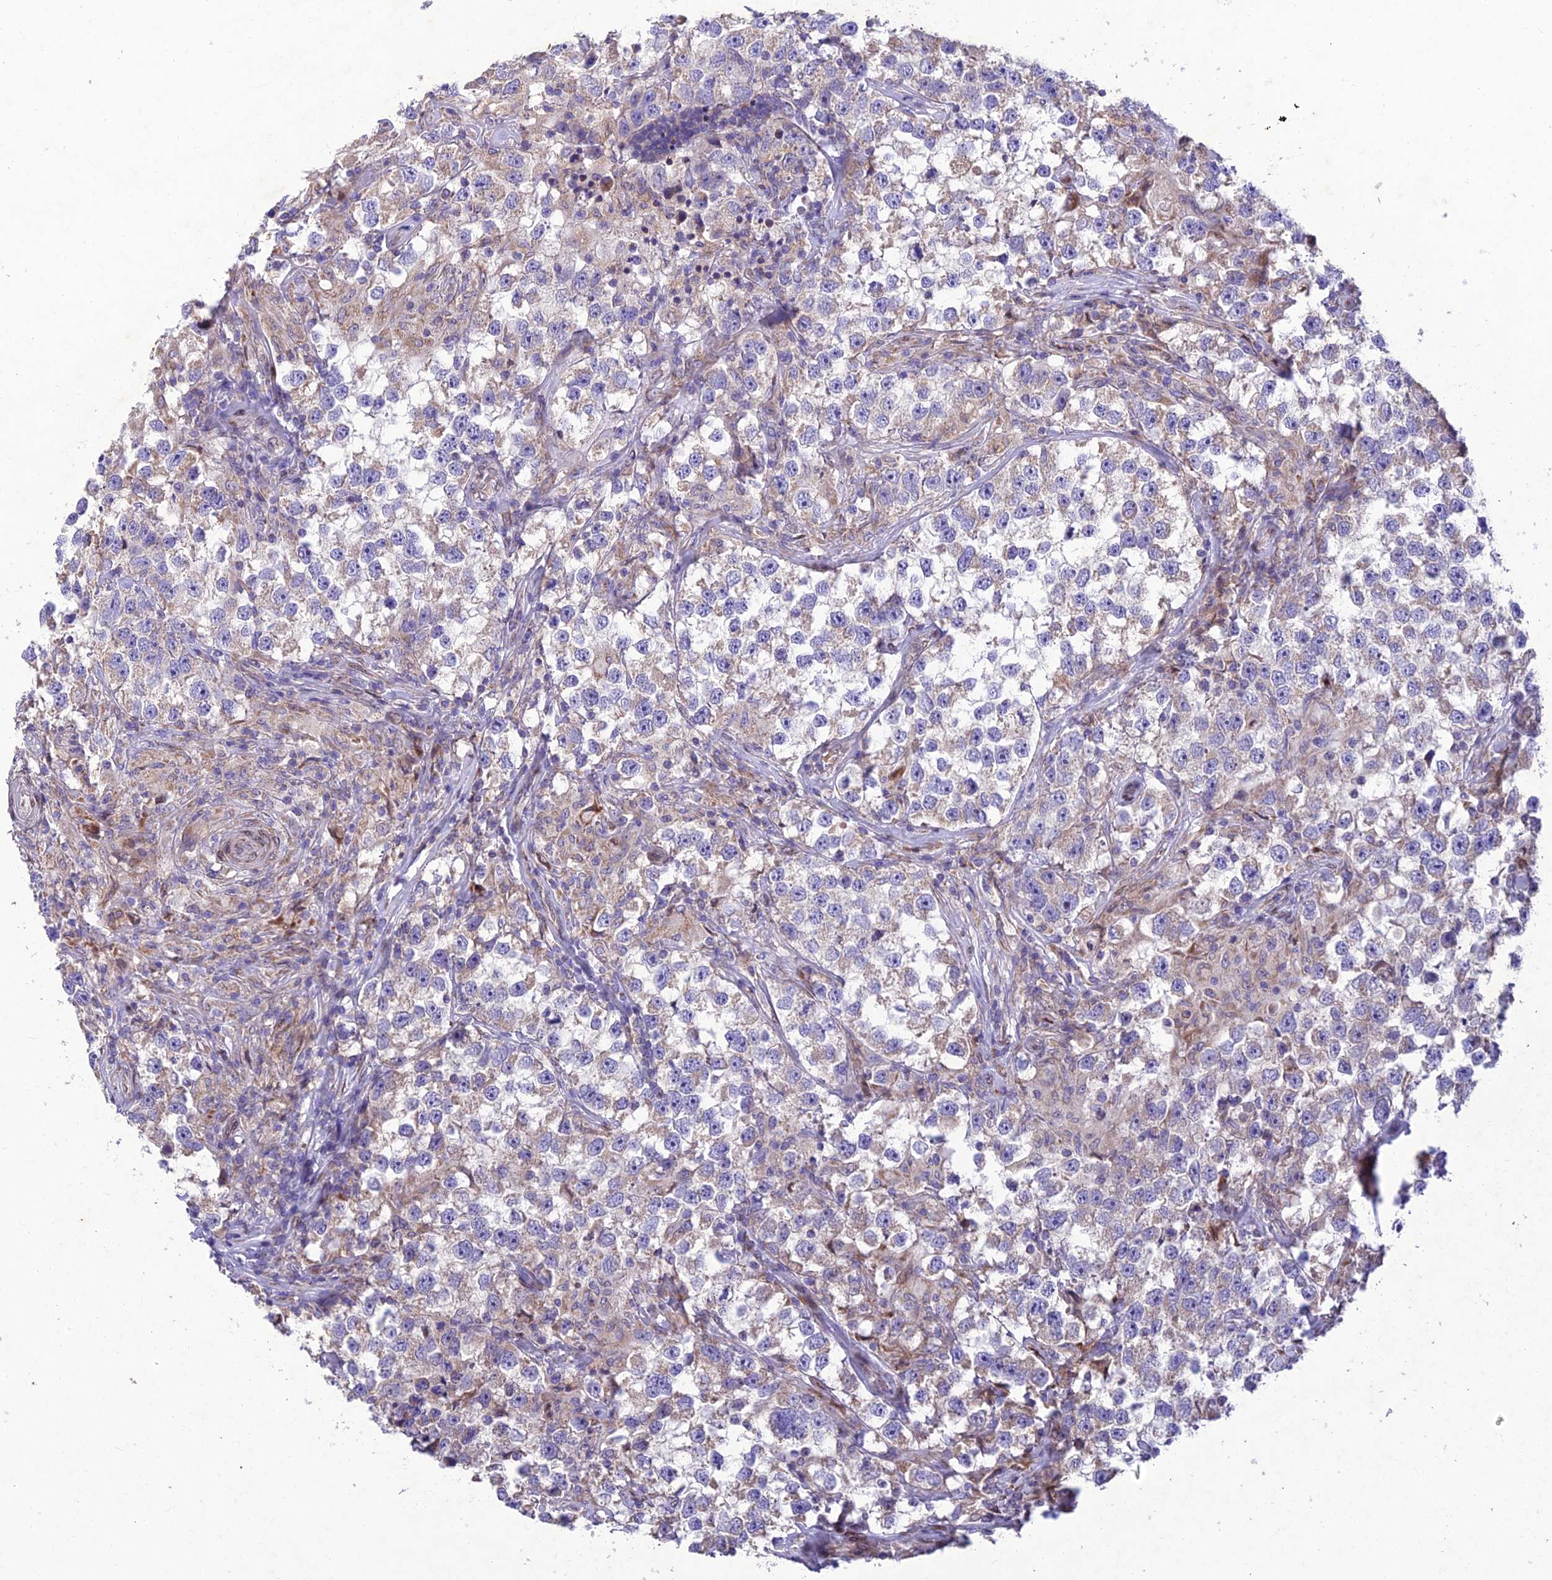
{"staining": {"intensity": "negative", "quantity": "none", "location": "none"}, "tissue": "testis cancer", "cell_type": "Tumor cells", "image_type": "cancer", "snomed": [{"axis": "morphology", "description": "Seminoma, NOS"}, {"axis": "topography", "description": "Testis"}], "caption": "Human testis seminoma stained for a protein using immunohistochemistry exhibits no staining in tumor cells.", "gene": "MGAT2", "patient": {"sex": "male", "age": 46}}